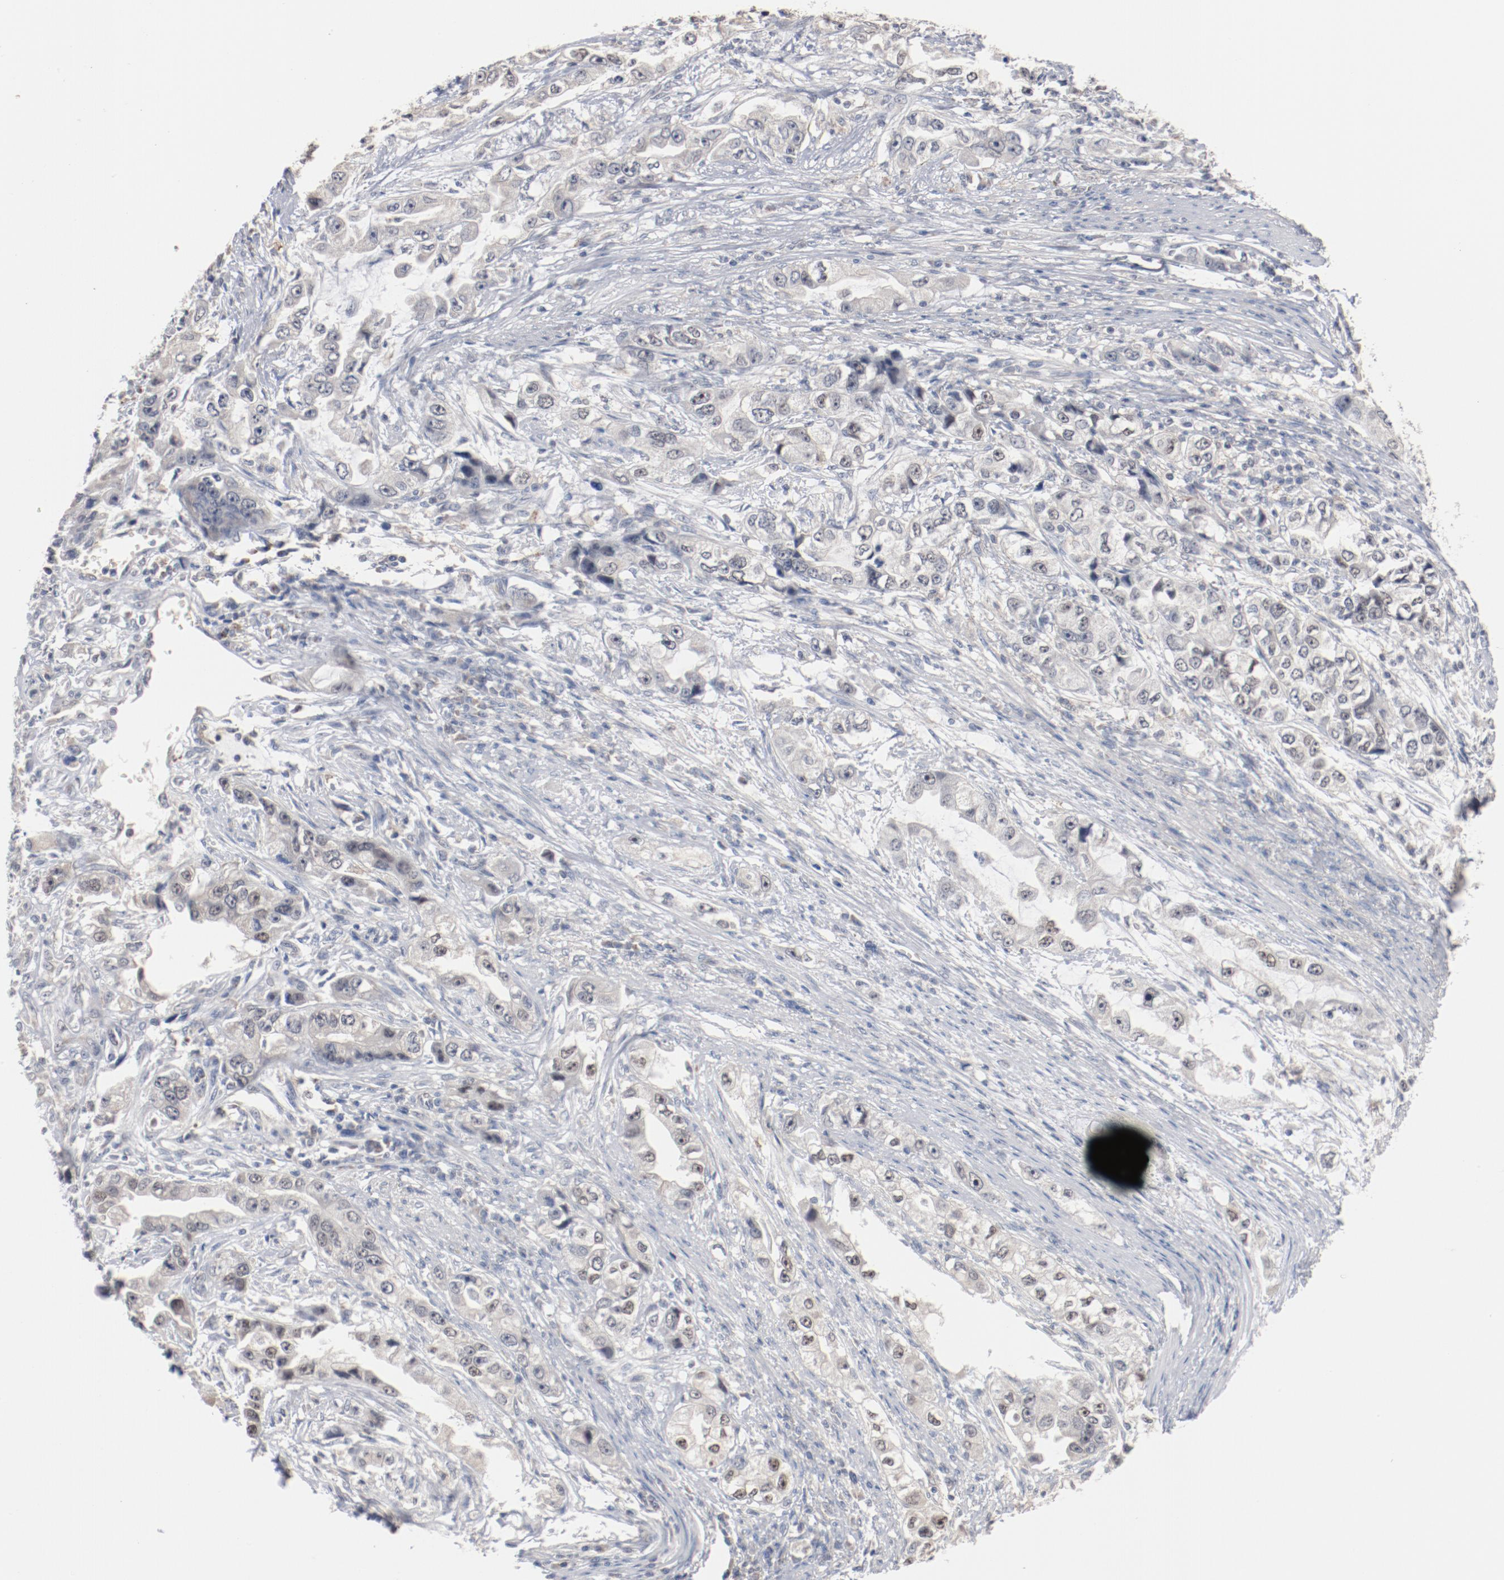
{"staining": {"intensity": "negative", "quantity": "none", "location": "none"}, "tissue": "stomach cancer", "cell_type": "Tumor cells", "image_type": "cancer", "snomed": [{"axis": "morphology", "description": "Adenocarcinoma, NOS"}, {"axis": "topography", "description": "Stomach, lower"}], "caption": "This is a photomicrograph of IHC staining of adenocarcinoma (stomach), which shows no expression in tumor cells.", "gene": "ERICH1", "patient": {"sex": "female", "age": 93}}